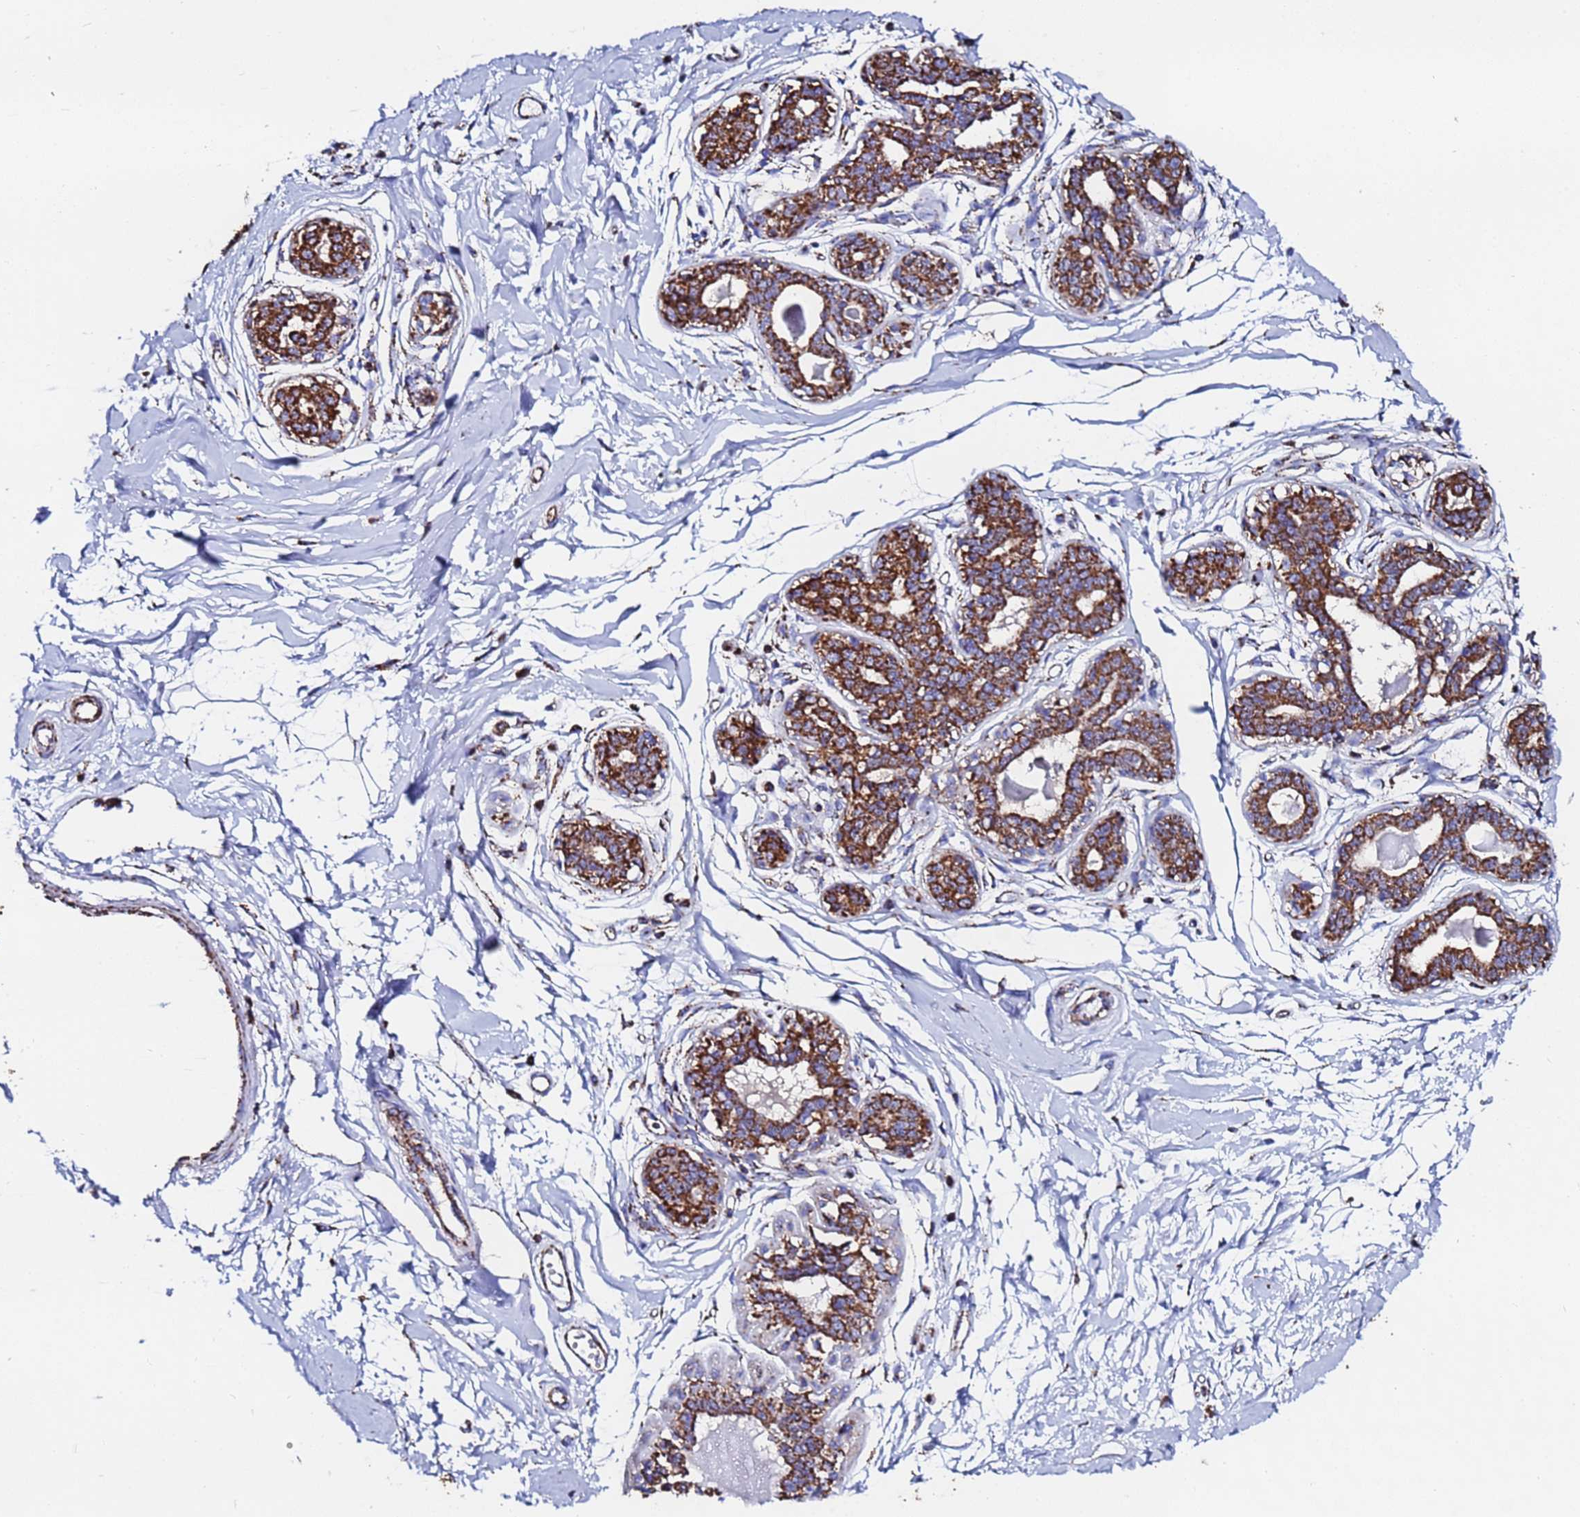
{"staining": {"intensity": "negative", "quantity": "none", "location": "none"}, "tissue": "breast", "cell_type": "Adipocytes", "image_type": "normal", "snomed": [{"axis": "morphology", "description": "Normal tissue, NOS"}, {"axis": "topography", "description": "Breast"}], "caption": "Adipocytes show no significant protein expression in normal breast.", "gene": "GLUD1", "patient": {"sex": "female", "age": 45}}